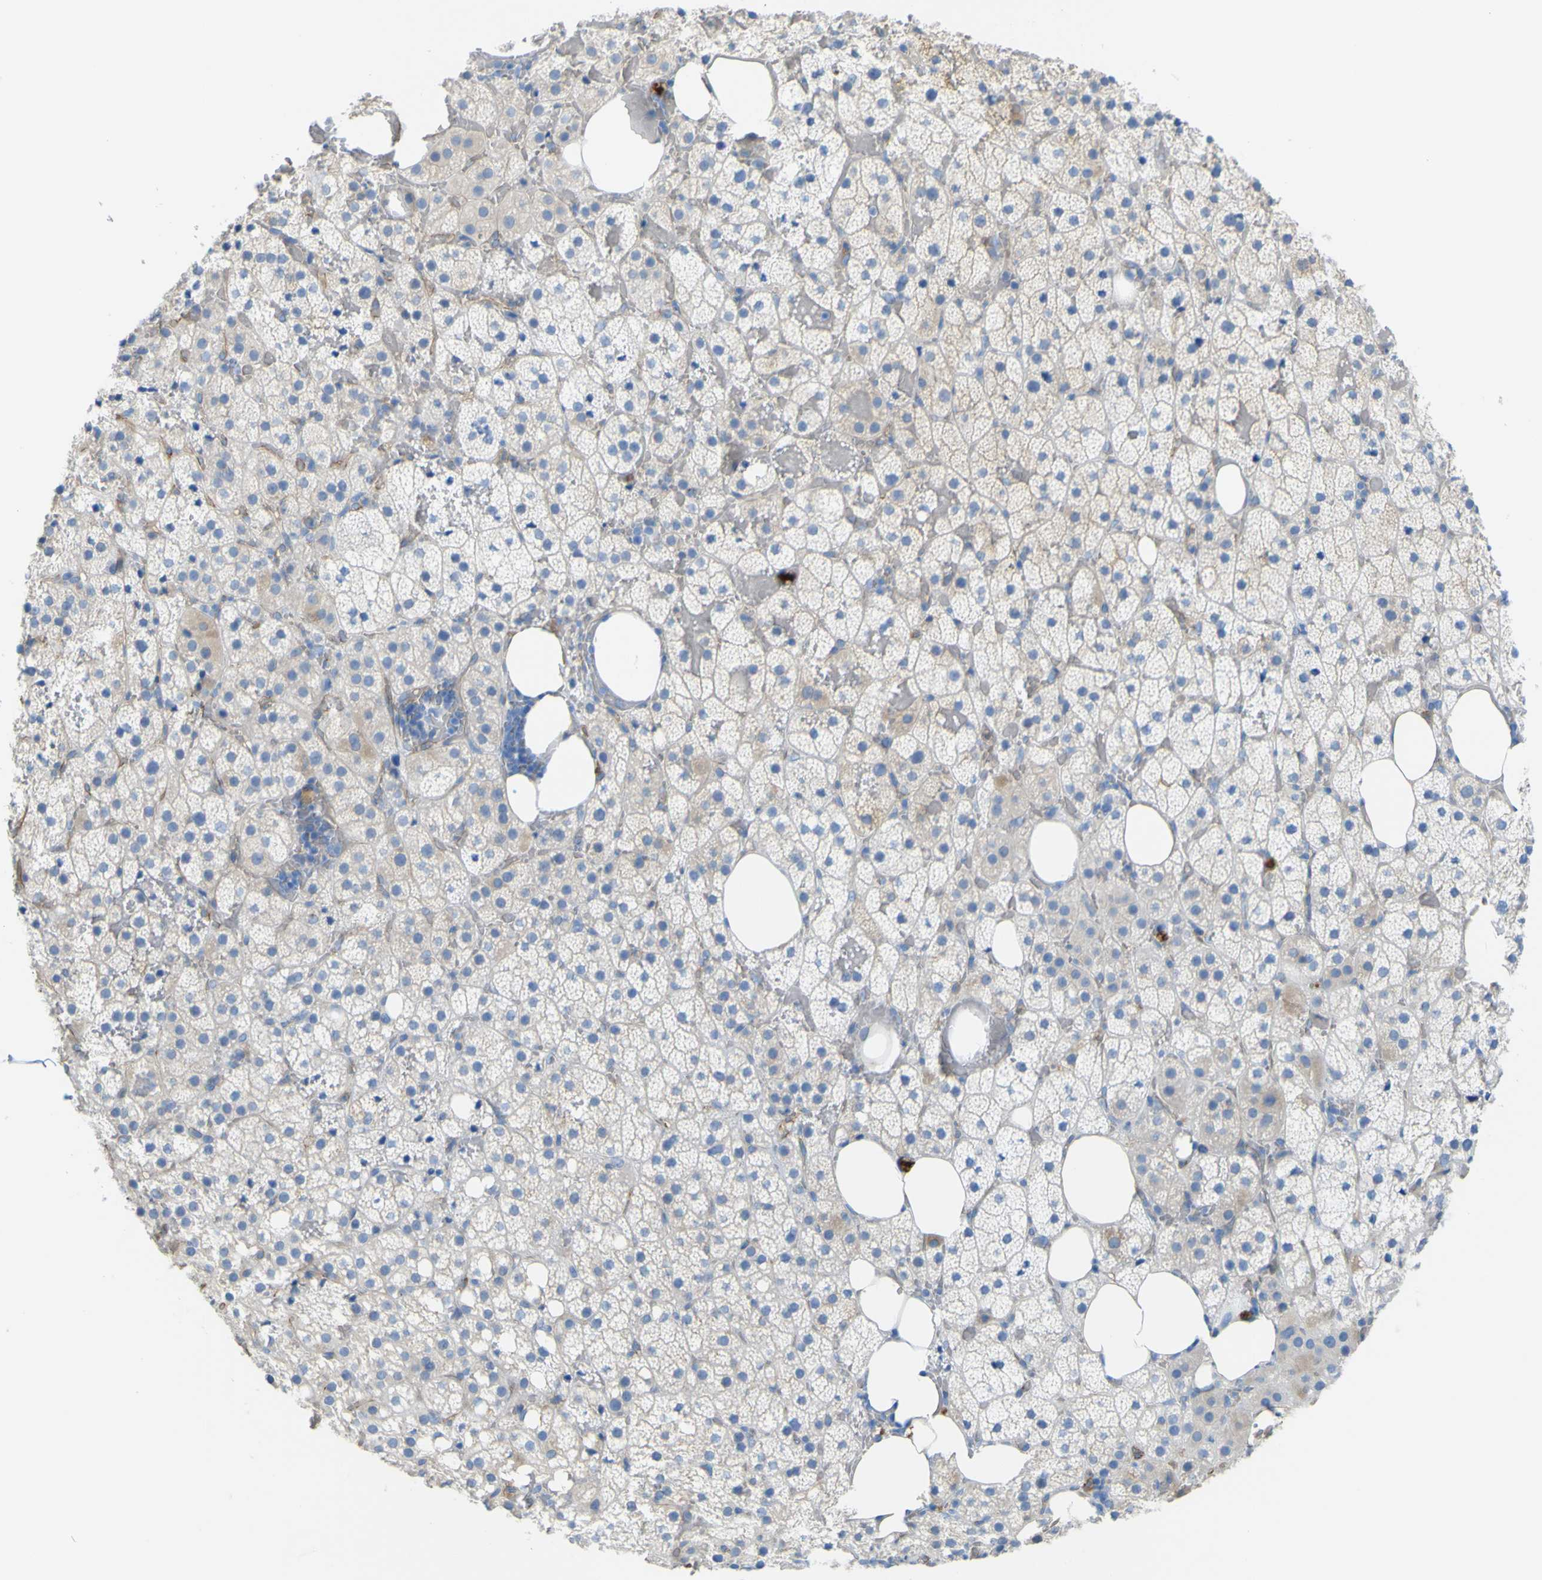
{"staining": {"intensity": "negative", "quantity": "none", "location": "none"}, "tissue": "adrenal gland", "cell_type": "Glandular cells", "image_type": "normal", "snomed": [{"axis": "morphology", "description": "Normal tissue, NOS"}, {"axis": "topography", "description": "Adrenal gland"}], "caption": "This is a photomicrograph of immunohistochemistry (IHC) staining of benign adrenal gland, which shows no staining in glandular cells. (DAB (3,3'-diaminobenzidine) IHC with hematoxylin counter stain).", "gene": "CD93", "patient": {"sex": "female", "age": 59}}